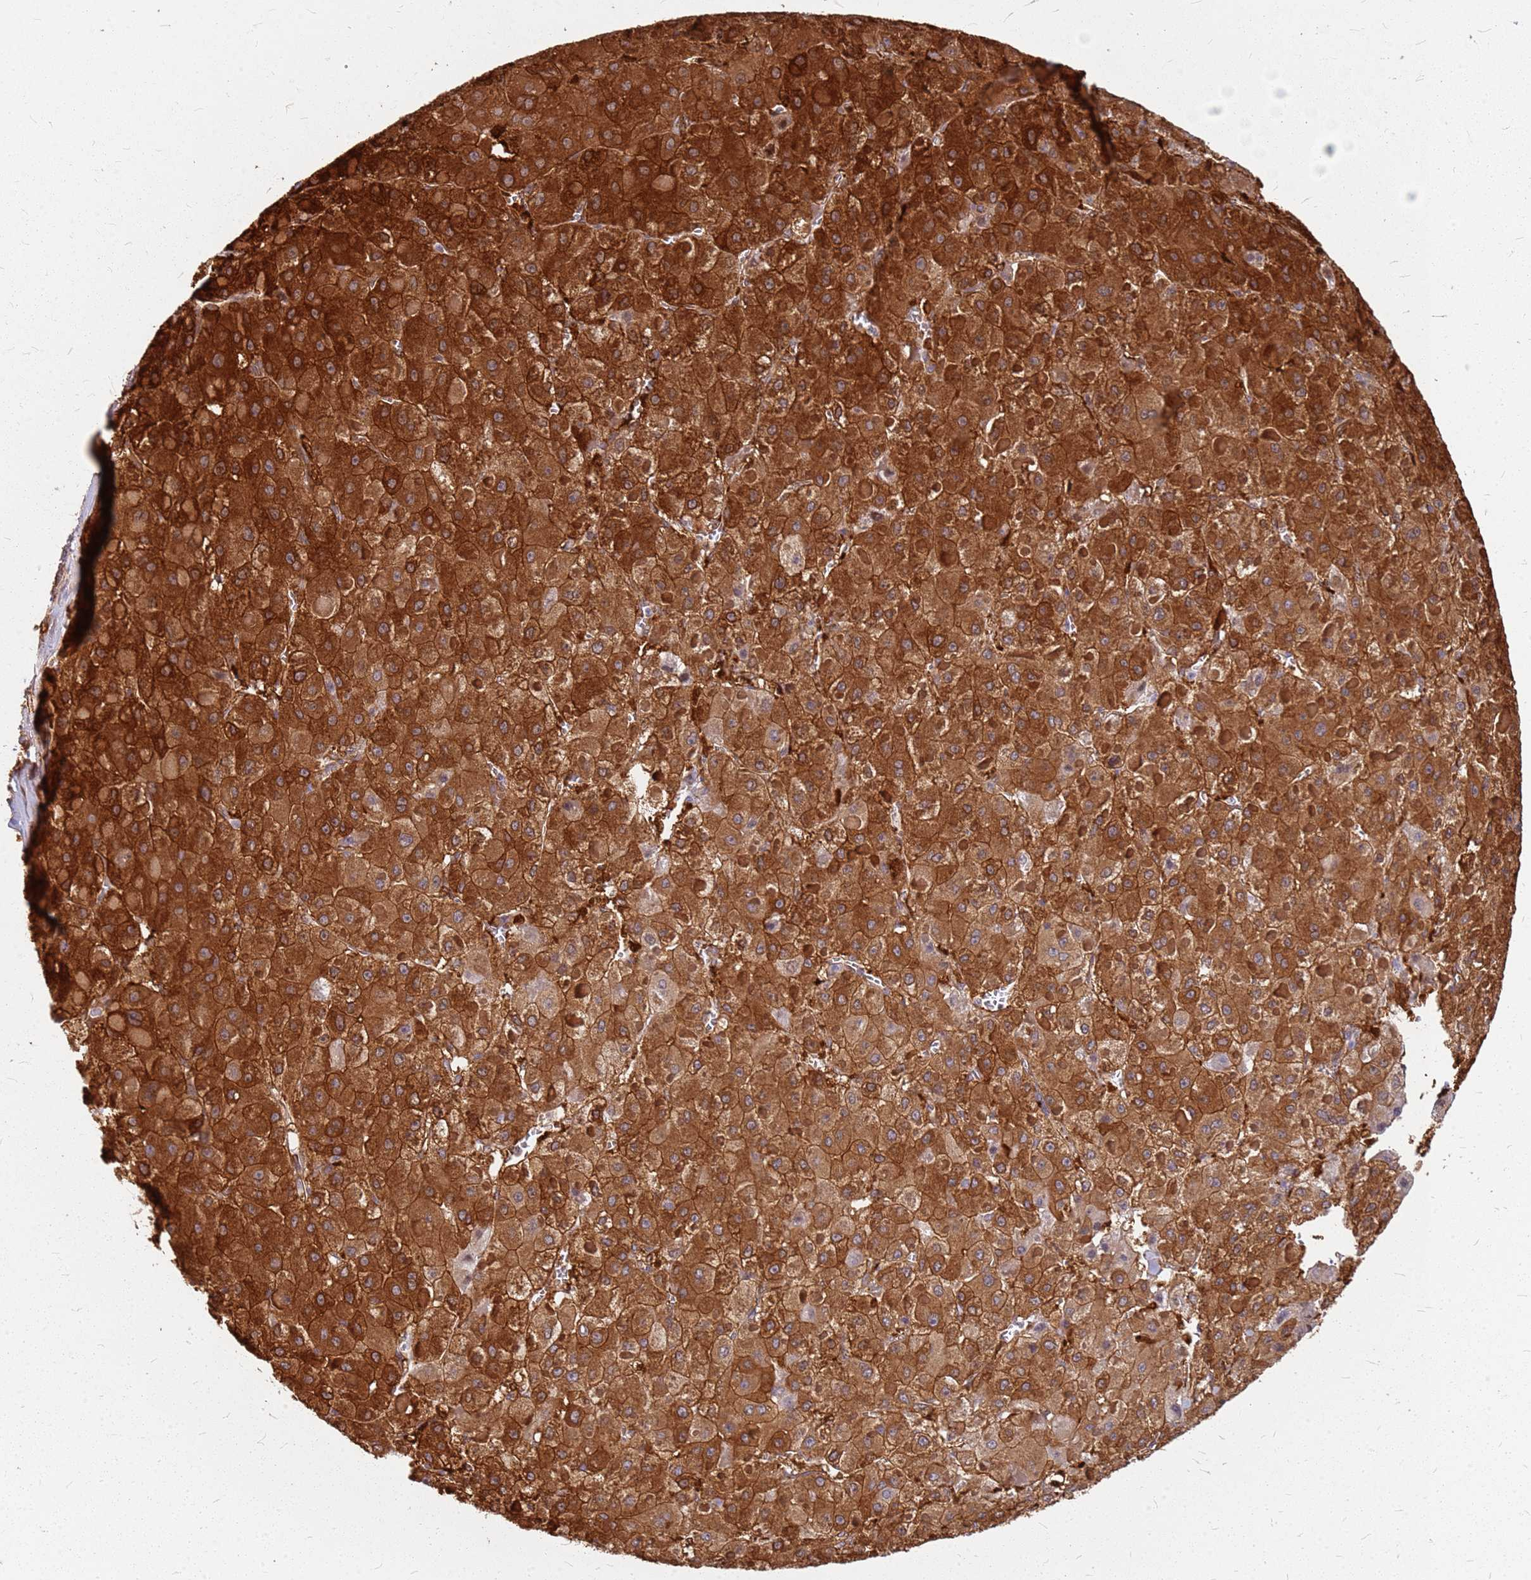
{"staining": {"intensity": "strong", "quantity": ">75%", "location": "cytoplasmic/membranous"}, "tissue": "liver cancer", "cell_type": "Tumor cells", "image_type": "cancer", "snomed": [{"axis": "morphology", "description": "Carcinoma, Hepatocellular, NOS"}, {"axis": "topography", "description": "Liver"}], "caption": "Strong cytoplasmic/membranous positivity is appreciated in about >75% of tumor cells in liver cancer.", "gene": "HDX", "patient": {"sex": "female", "age": 73}}